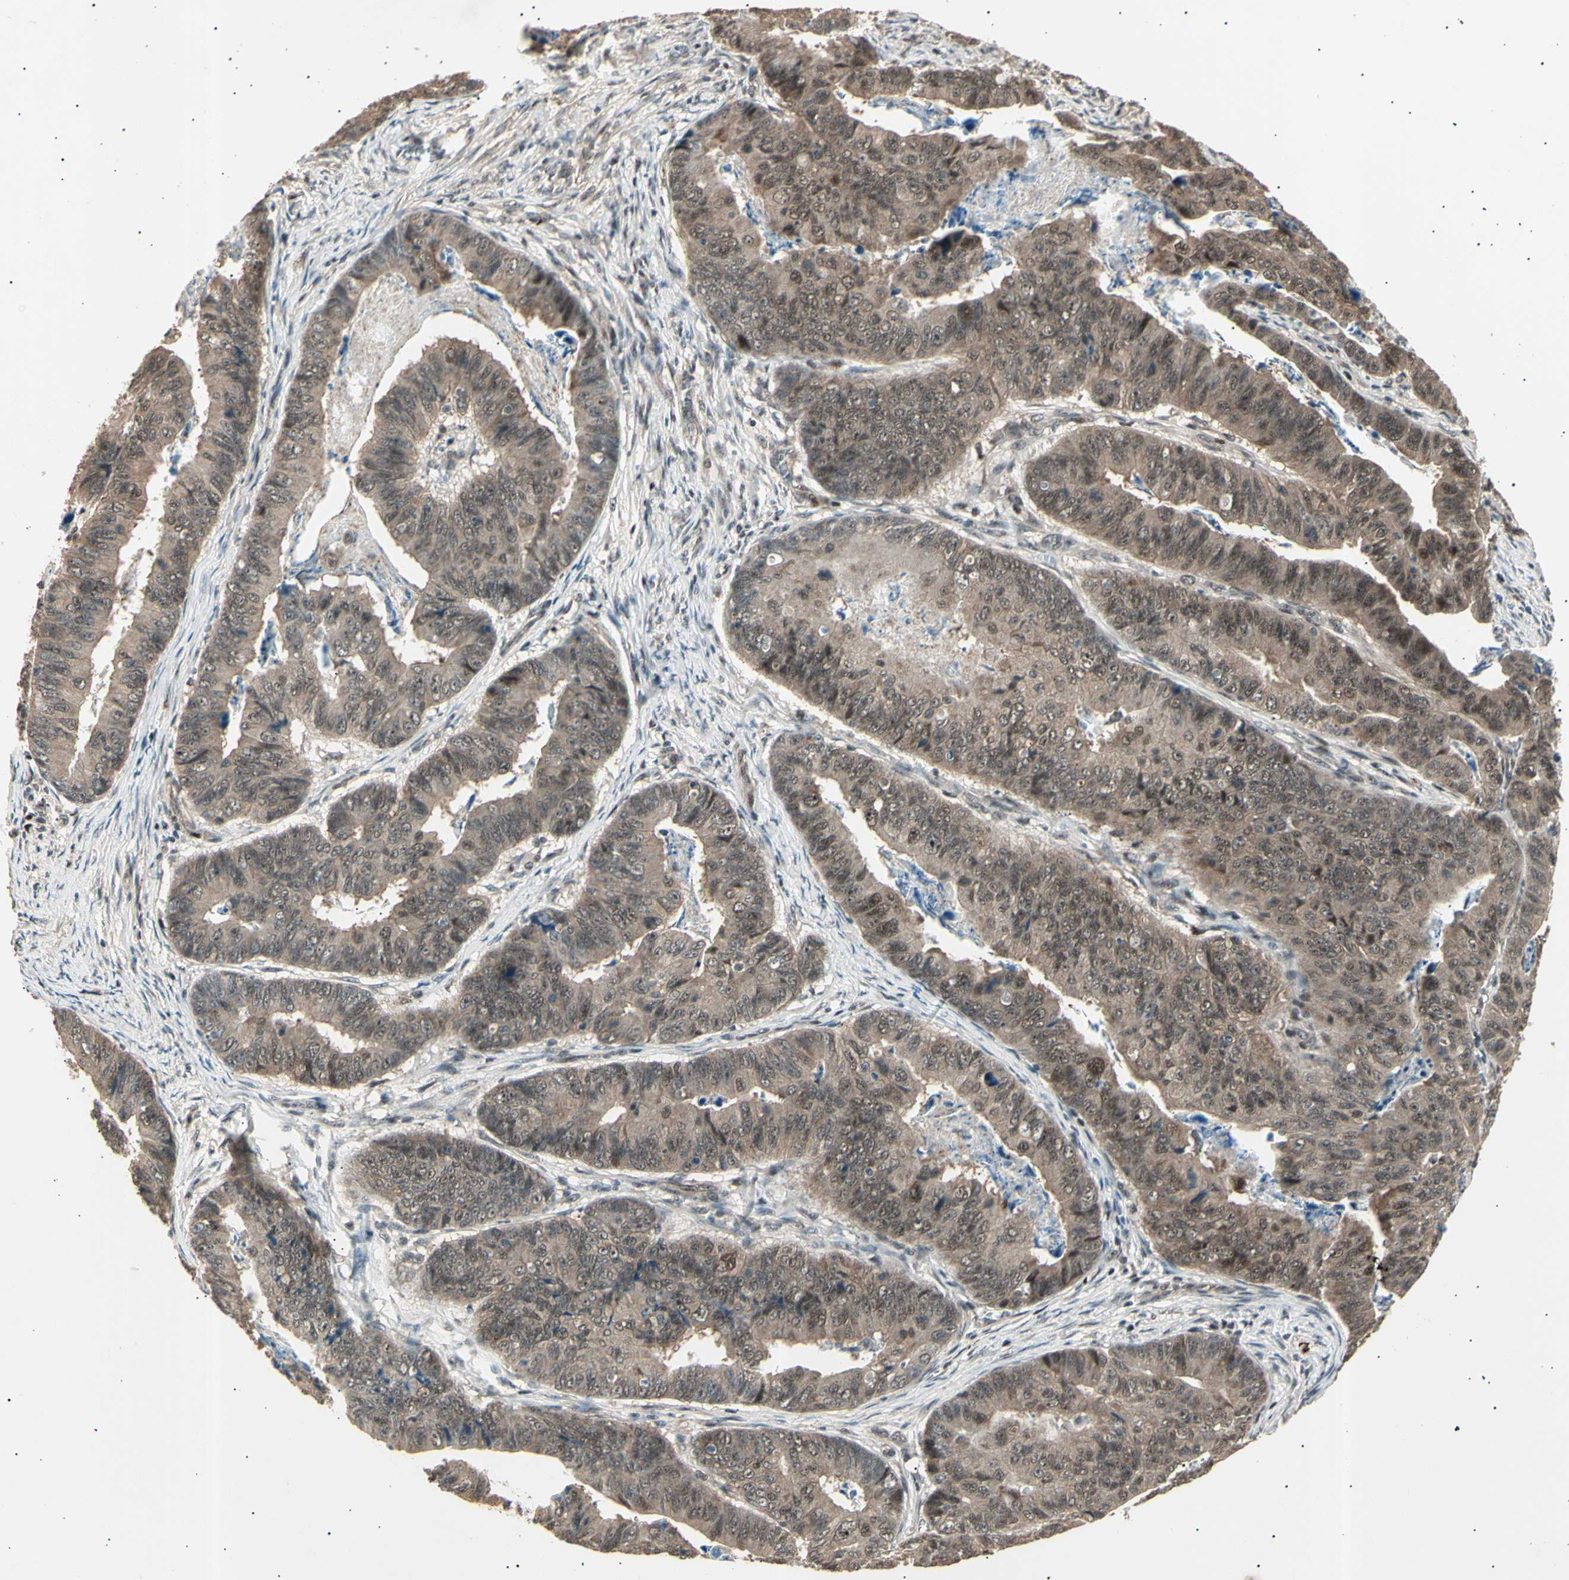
{"staining": {"intensity": "weak", "quantity": ">75%", "location": "cytoplasmic/membranous,nuclear"}, "tissue": "stomach cancer", "cell_type": "Tumor cells", "image_type": "cancer", "snomed": [{"axis": "morphology", "description": "Adenocarcinoma, NOS"}, {"axis": "topography", "description": "Stomach, lower"}], "caption": "Adenocarcinoma (stomach) stained with a protein marker reveals weak staining in tumor cells.", "gene": "NUAK2", "patient": {"sex": "male", "age": 77}}